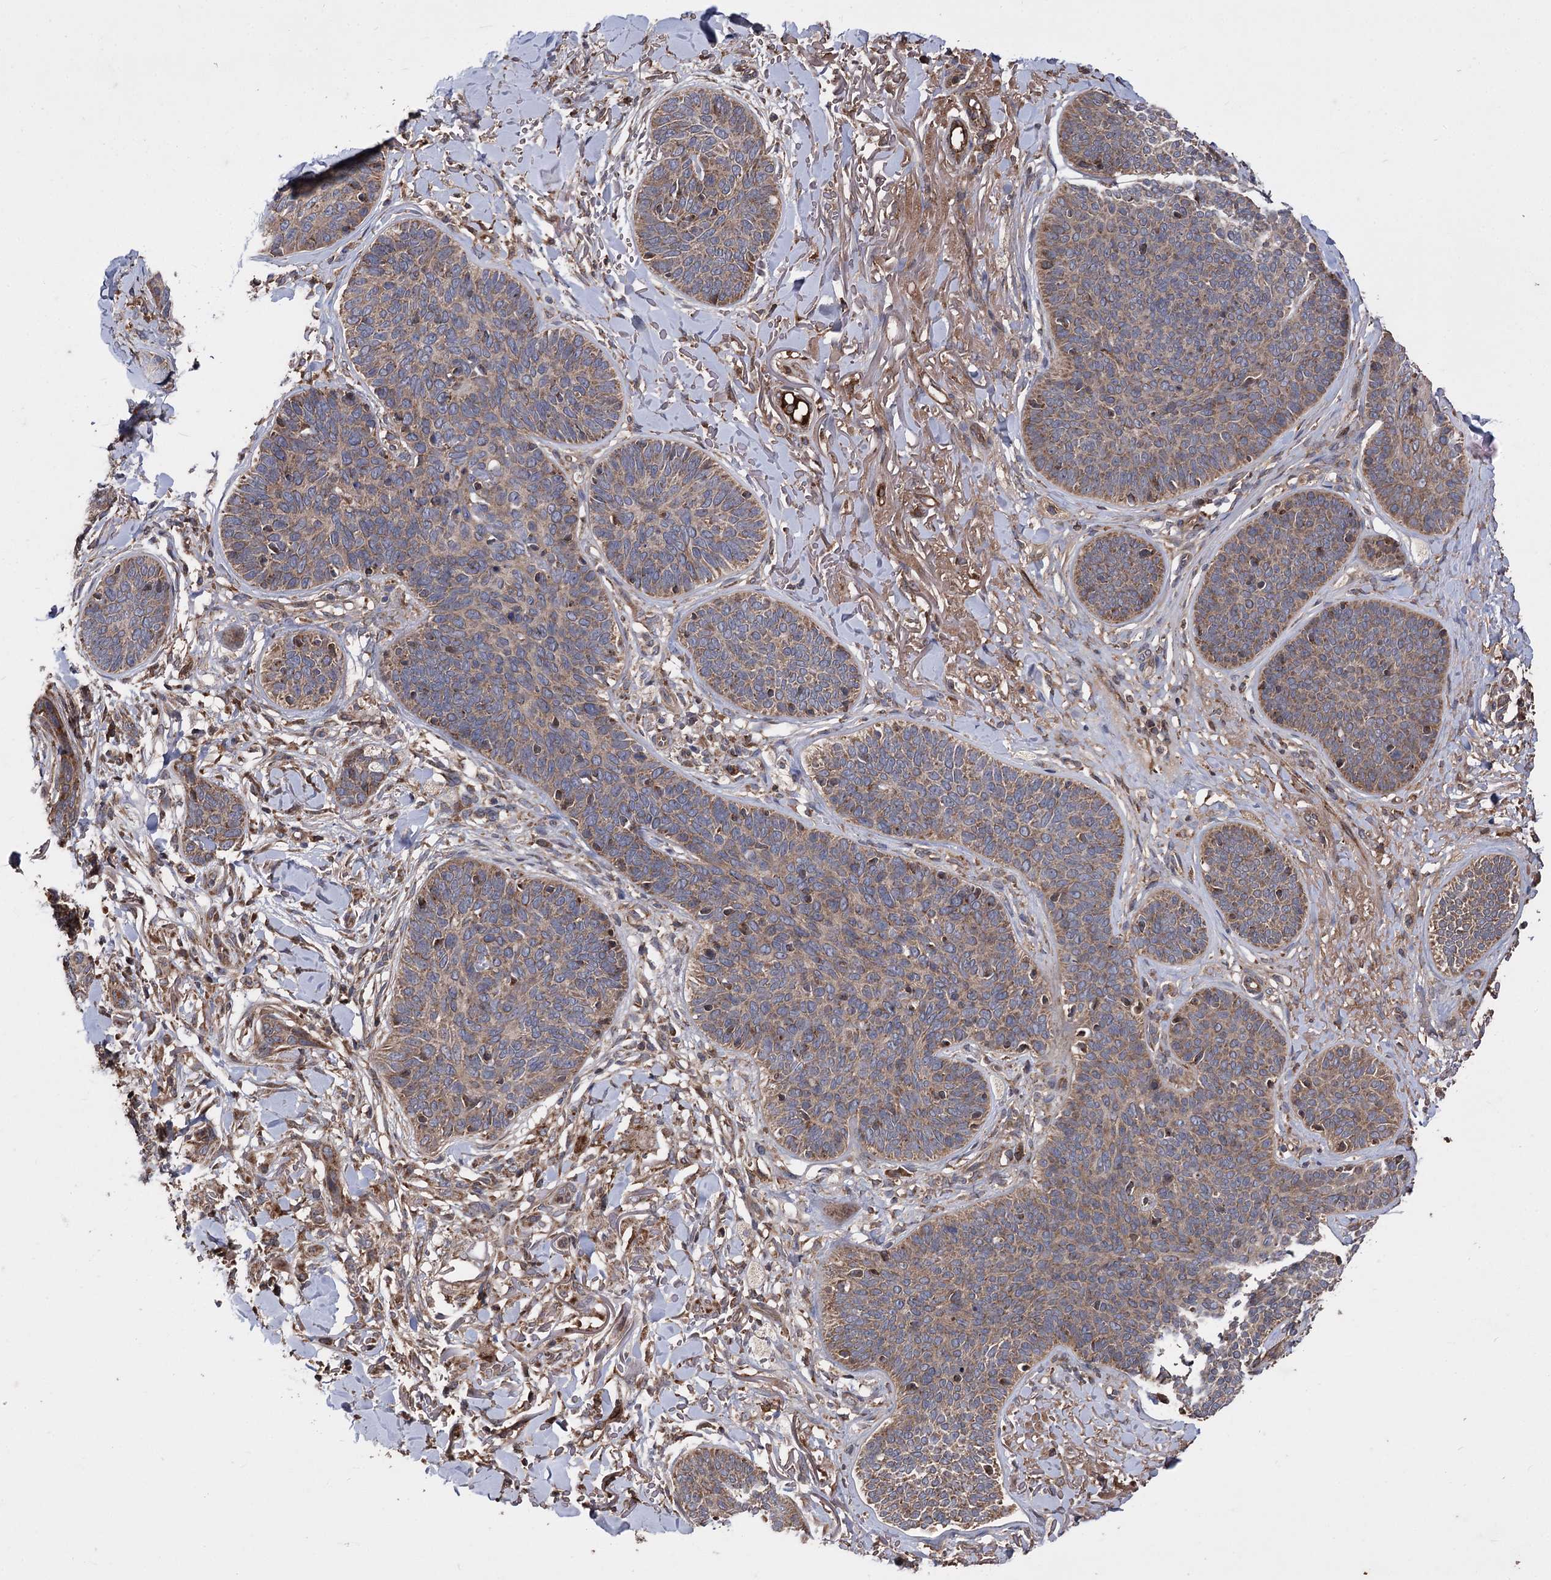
{"staining": {"intensity": "moderate", "quantity": ">75%", "location": "cytoplasmic/membranous"}, "tissue": "skin cancer", "cell_type": "Tumor cells", "image_type": "cancer", "snomed": [{"axis": "morphology", "description": "Basal cell carcinoma"}, {"axis": "topography", "description": "Skin"}], "caption": "Skin cancer stained with a brown dye exhibits moderate cytoplasmic/membranous positive positivity in approximately >75% of tumor cells.", "gene": "RASSF3", "patient": {"sex": "male", "age": 85}}